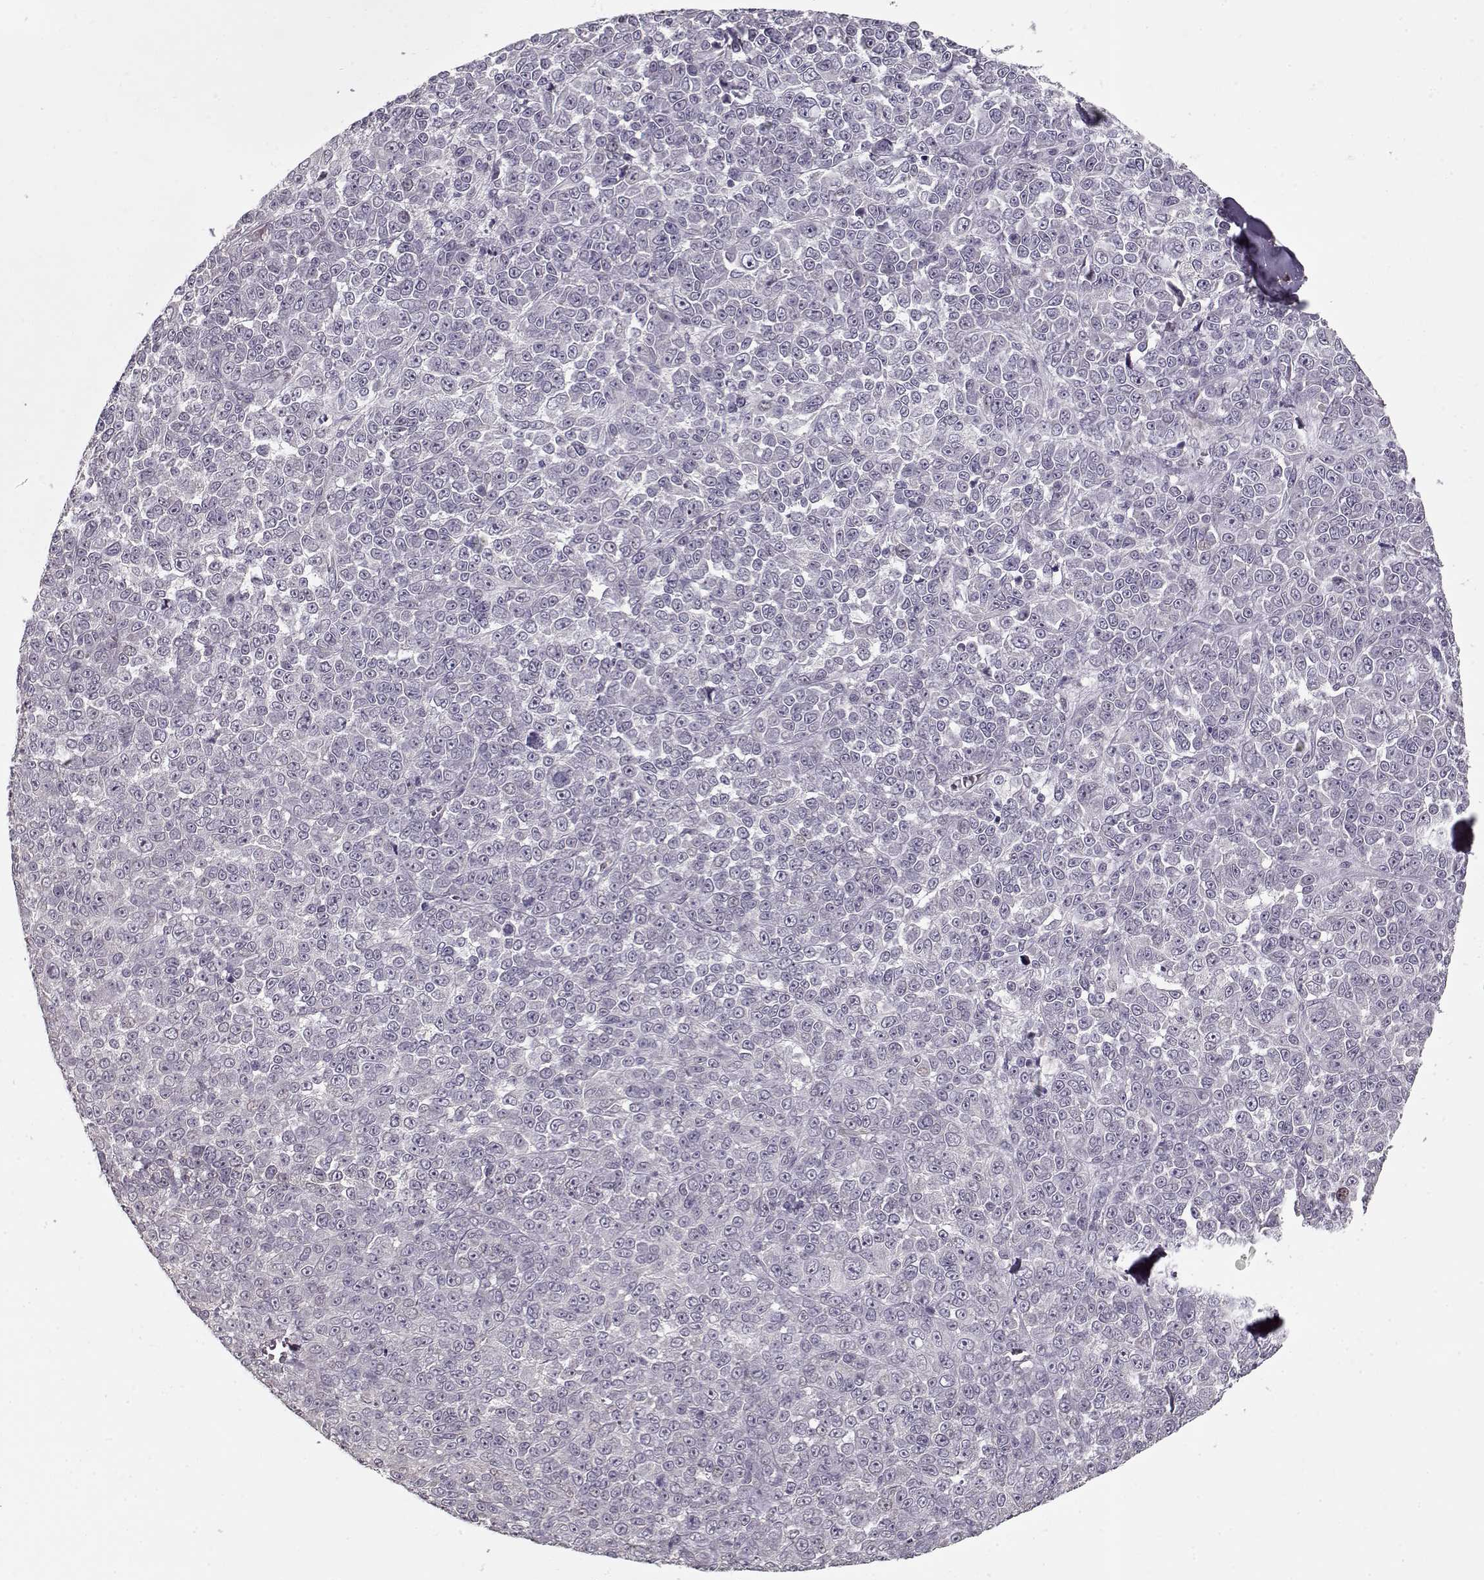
{"staining": {"intensity": "negative", "quantity": "none", "location": "none"}, "tissue": "melanoma", "cell_type": "Tumor cells", "image_type": "cancer", "snomed": [{"axis": "morphology", "description": "Malignant melanoma, NOS"}, {"axis": "topography", "description": "Skin"}], "caption": "The micrograph displays no significant staining in tumor cells of melanoma.", "gene": "LAMA2", "patient": {"sex": "female", "age": 95}}